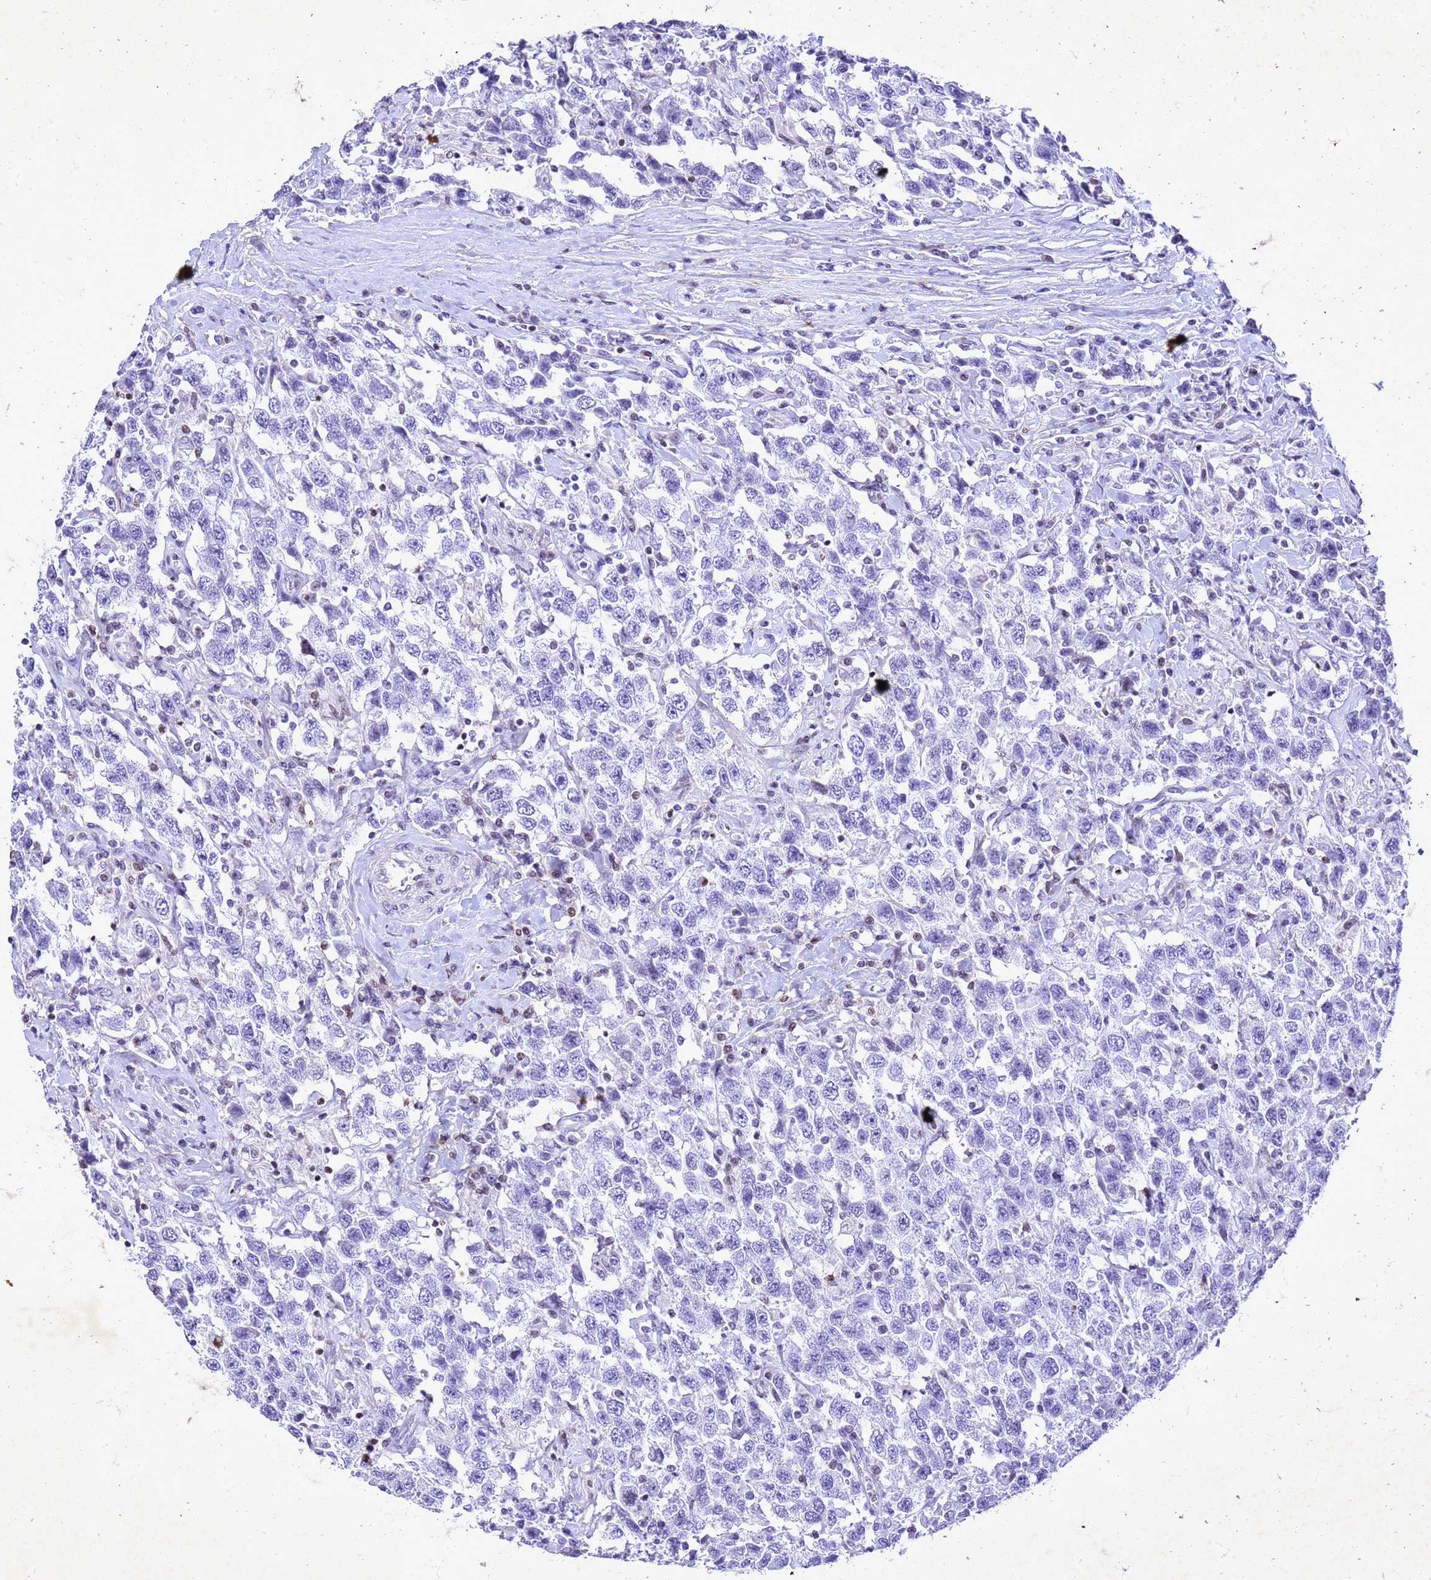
{"staining": {"intensity": "negative", "quantity": "none", "location": "none"}, "tissue": "testis cancer", "cell_type": "Tumor cells", "image_type": "cancer", "snomed": [{"axis": "morphology", "description": "Seminoma, NOS"}, {"axis": "topography", "description": "Testis"}], "caption": "IHC image of neoplastic tissue: testis cancer (seminoma) stained with DAB (3,3'-diaminobenzidine) exhibits no significant protein positivity in tumor cells. Nuclei are stained in blue.", "gene": "COPS9", "patient": {"sex": "male", "age": 41}}